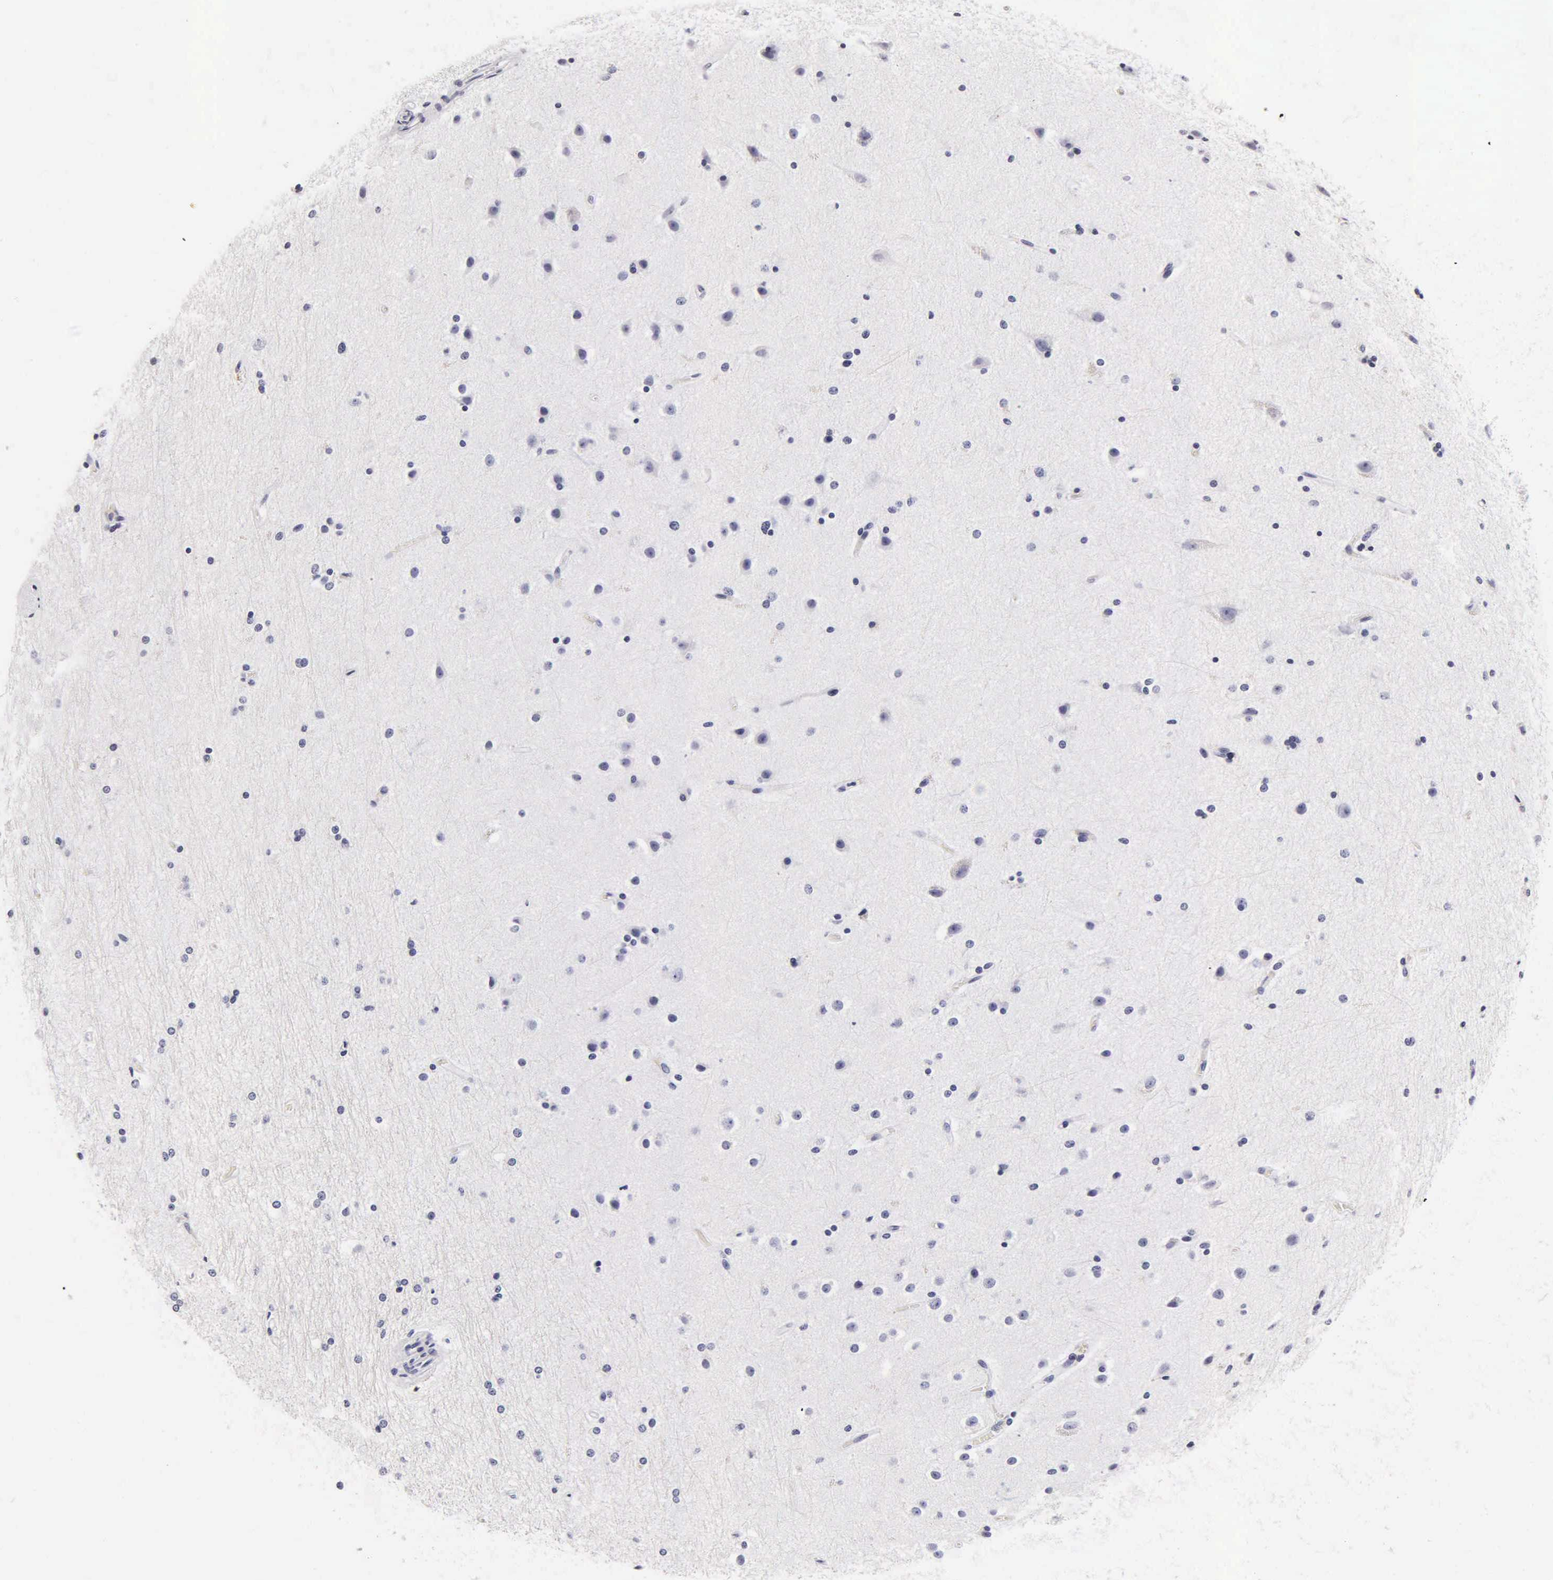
{"staining": {"intensity": "negative", "quantity": "none", "location": "none"}, "tissue": "cerebral cortex", "cell_type": "Endothelial cells", "image_type": "normal", "snomed": [{"axis": "morphology", "description": "Normal tissue, NOS"}, {"axis": "topography", "description": "Cerebral cortex"}, {"axis": "topography", "description": "Hippocampus"}], "caption": "Endothelial cells are negative for brown protein staining in benign cerebral cortex. (Brightfield microscopy of DAB immunohistochemistry at high magnification).", "gene": "CGB3", "patient": {"sex": "female", "age": 19}}